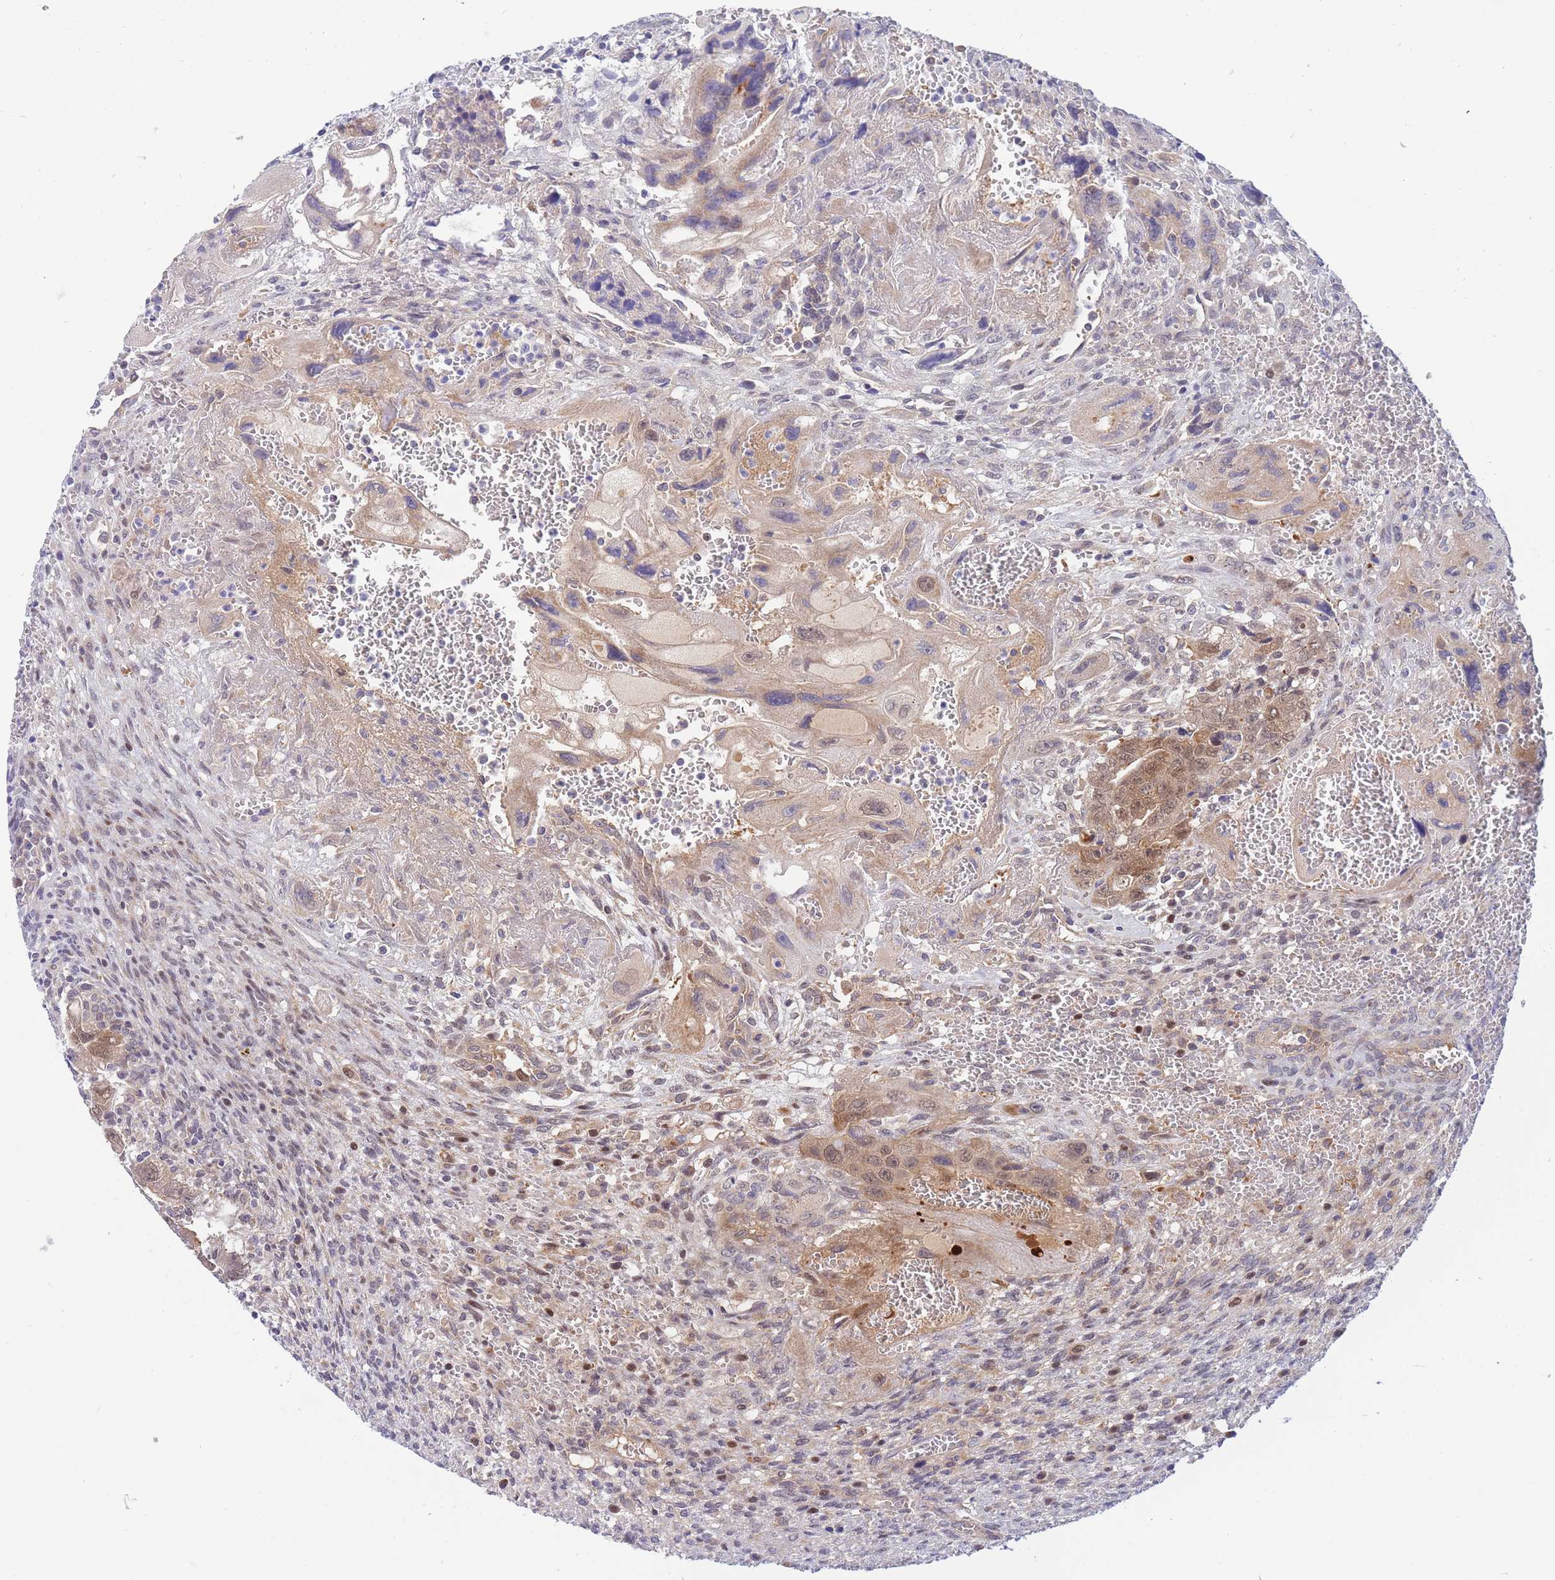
{"staining": {"intensity": "moderate", "quantity": ">75%", "location": "cytoplasmic/membranous,nuclear"}, "tissue": "testis cancer", "cell_type": "Tumor cells", "image_type": "cancer", "snomed": [{"axis": "morphology", "description": "Carcinoma, Embryonal, NOS"}, {"axis": "topography", "description": "Testis"}], "caption": "An immunohistochemistry (IHC) photomicrograph of tumor tissue is shown. Protein staining in brown labels moderate cytoplasmic/membranous and nuclear positivity in embryonal carcinoma (testis) within tumor cells.", "gene": "APOL4", "patient": {"sex": "male", "age": 28}}